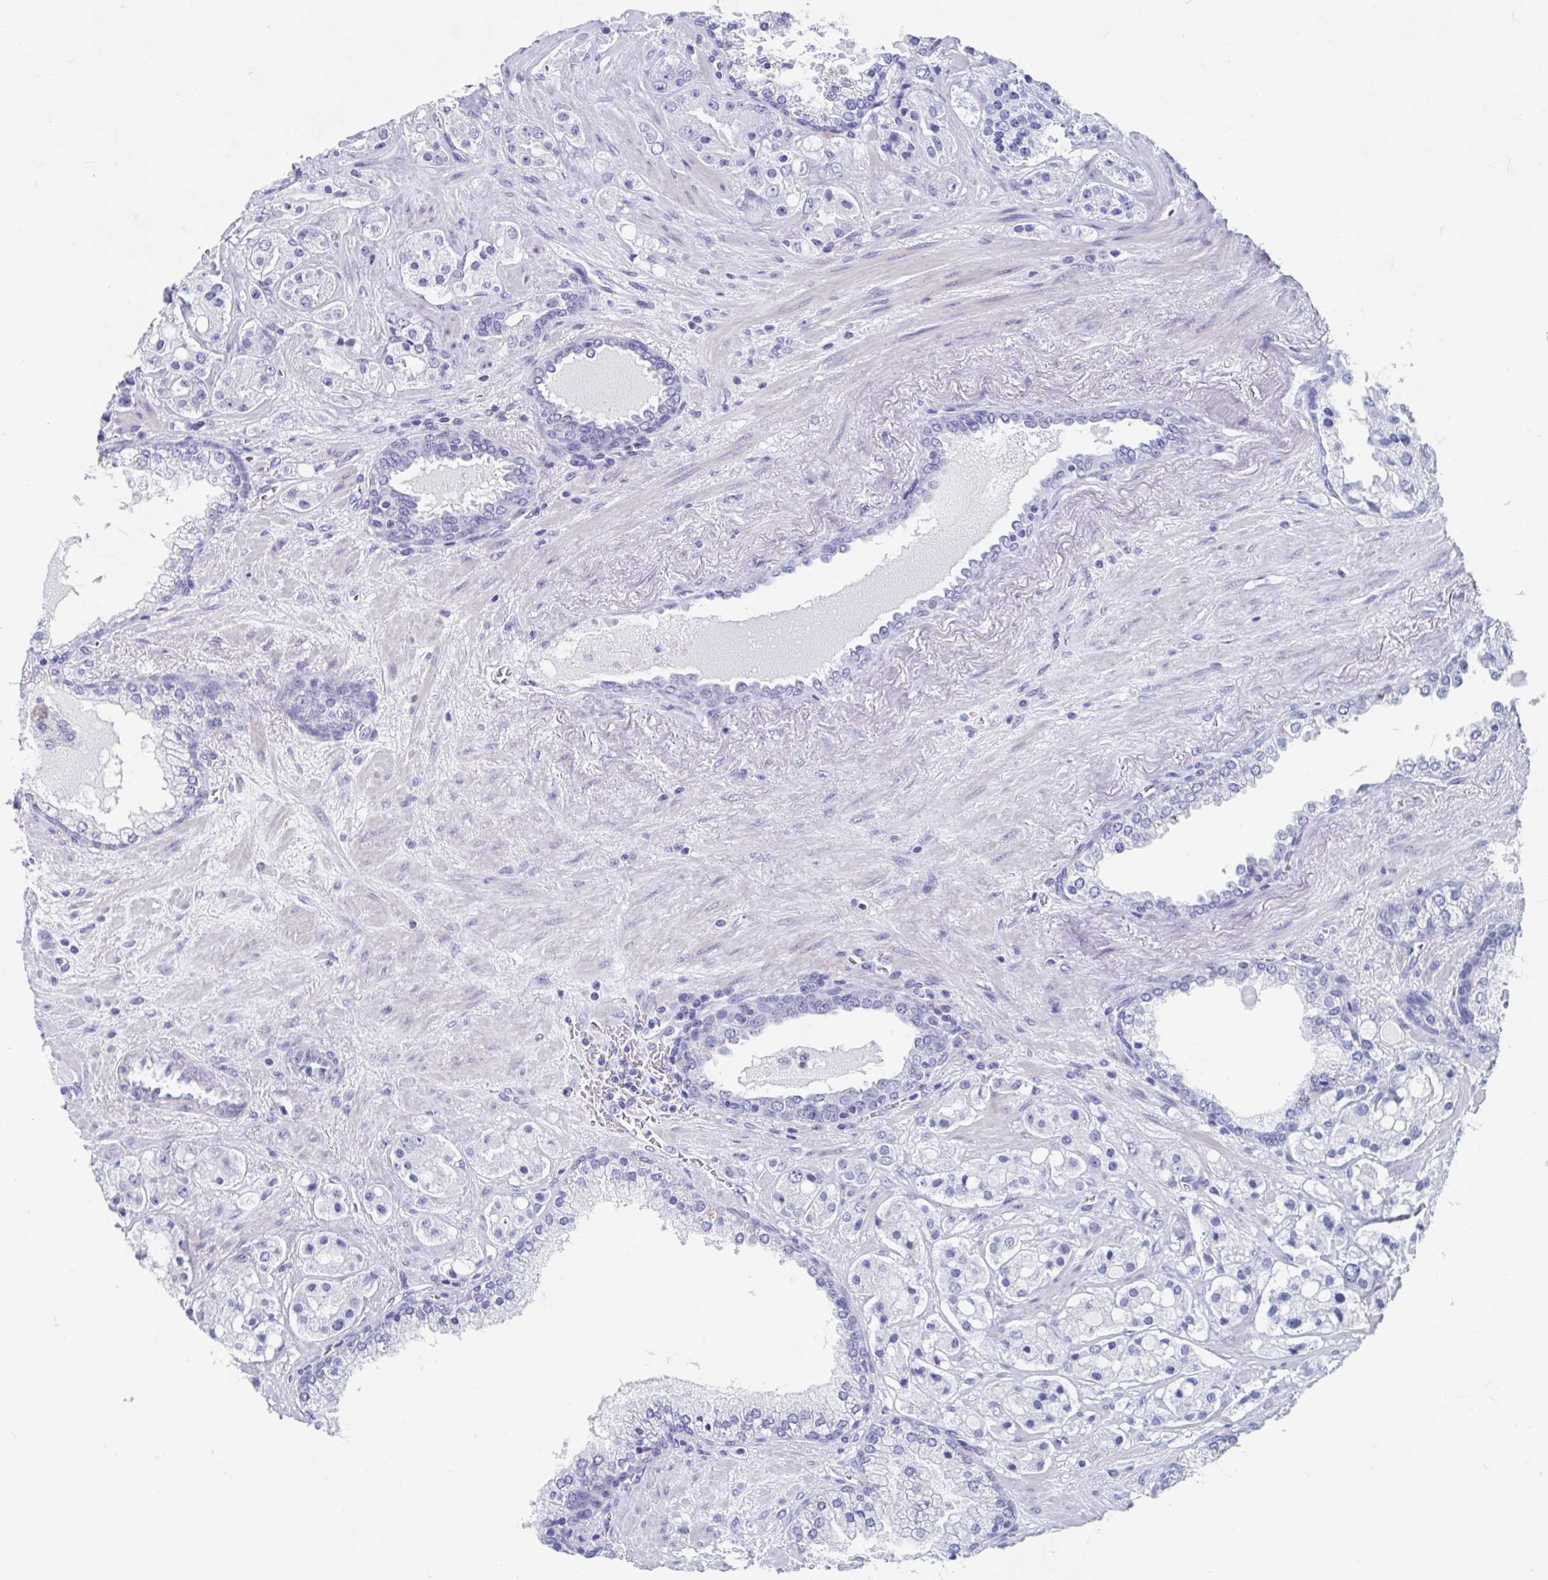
{"staining": {"intensity": "negative", "quantity": "none", "location": "none"}, "tissue": "prostate cancer", "cell_type": "Tumor cells", "image_type": "cancer", "snomed": [{"axis": "morphology", "description": "Adenocarcinoma, High grade"}, {"axis": "topography", "description": "Prostate"}], "caption": "IHC micrograph of neoplastic tissue: prostate cancer (high-grade adenocarcinoma) stained with DAB (3,3'-diaminobenzidine) demonstrates no significant protein expression in tumor cells. (DAB IHC, high magnification).", "gene": "SHCBP1L", "patient": {"sex": "male", "age": 67}}